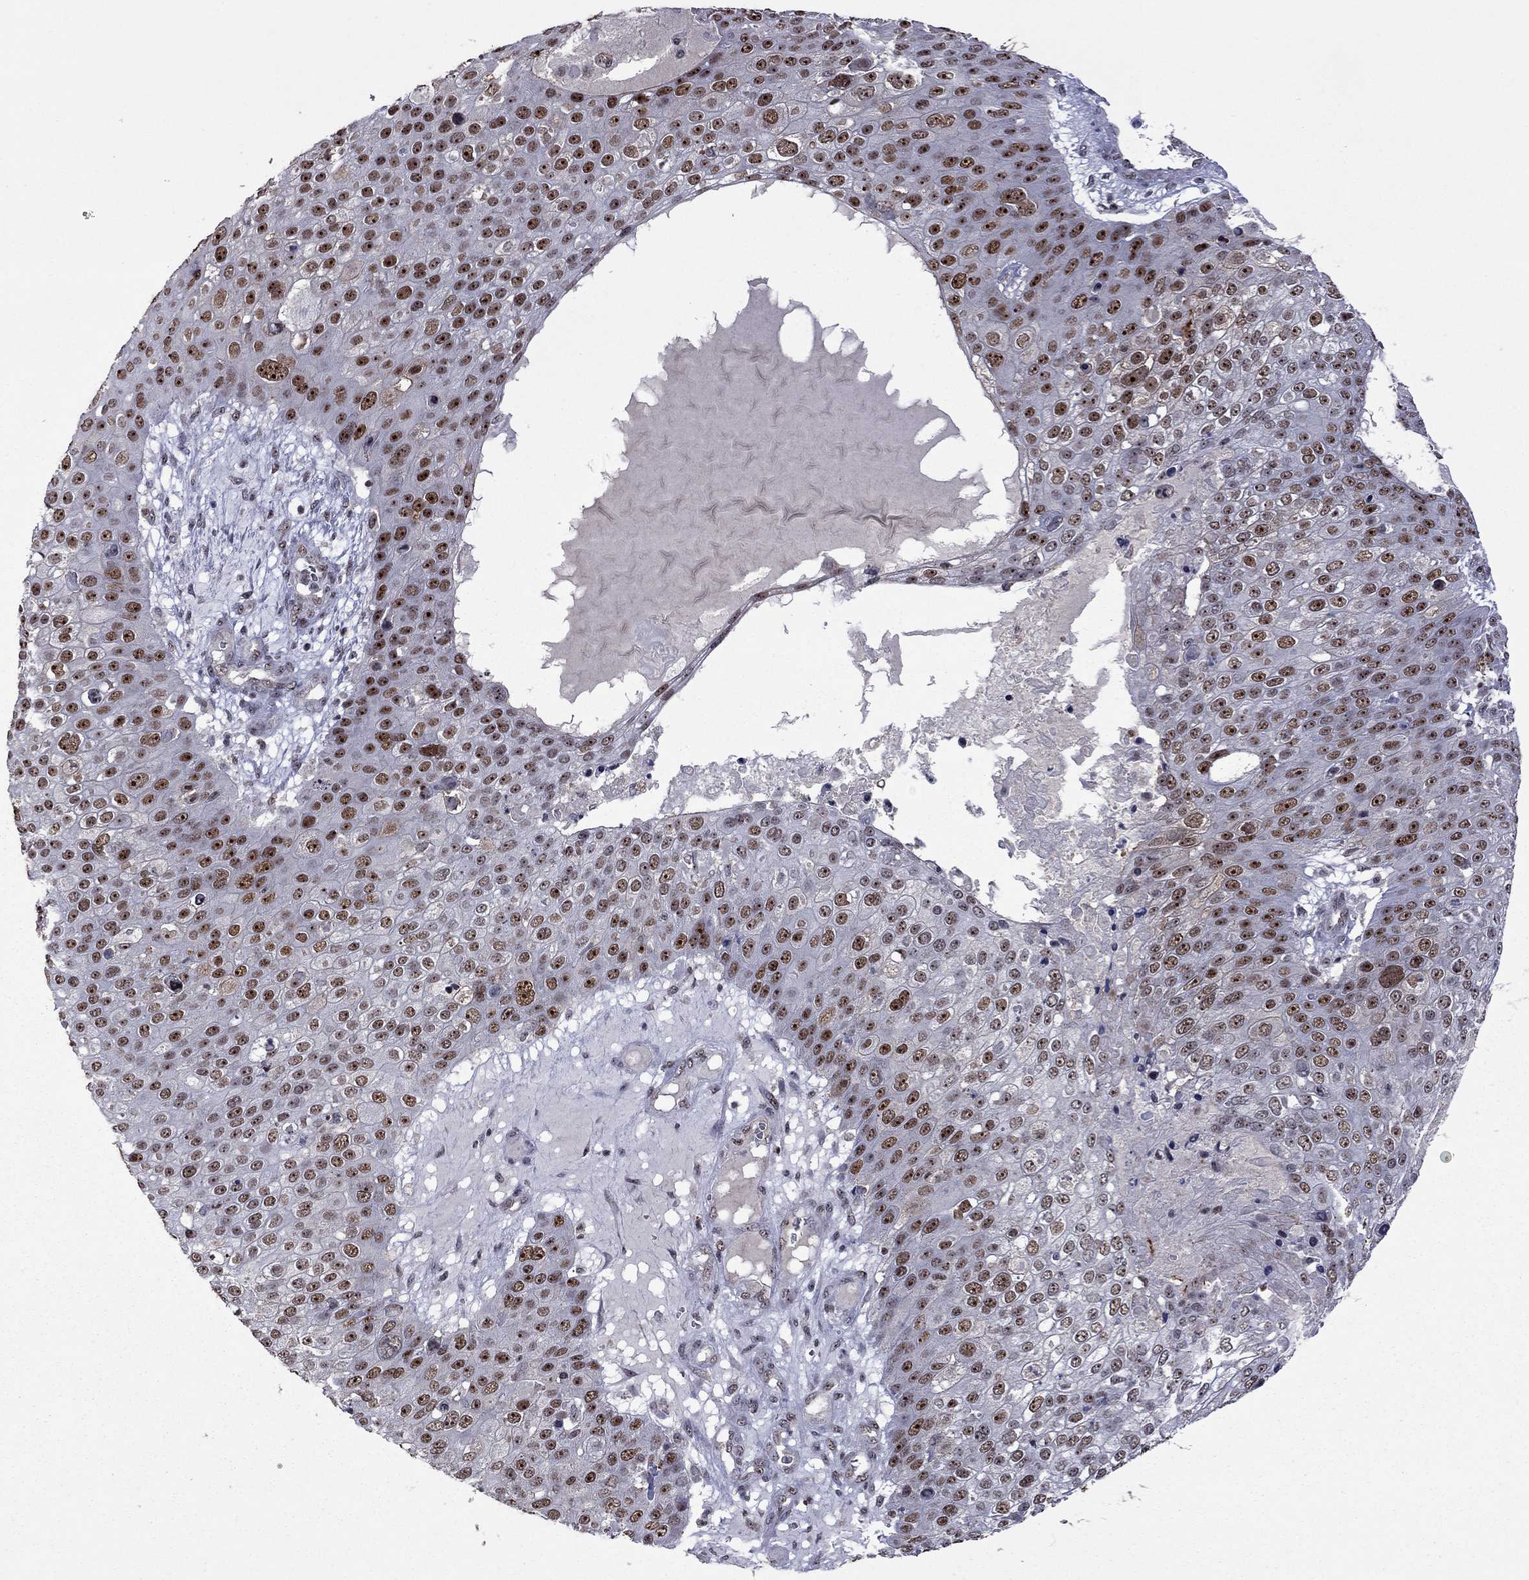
{"staining": {"intensity": "strong", "quantity": "25%-75%", "location": "nuclear"}, "tissue": "skin cancer", "cell_type": "Tumor cells", "image_type": "cancer", "snomed": [{"axis": "morphology", "description": "Squamous cell carcinoma, NOS"}, {"axis": "topography", "description": "Skin"}], "caption": "Protein staining of skin squamous cell carcinoma tissue displays strong nuclear staining in about 25%-75% of tumor cells.", "gene": "SPOUT1", "patient": {"sex": "male", "age": 71}}